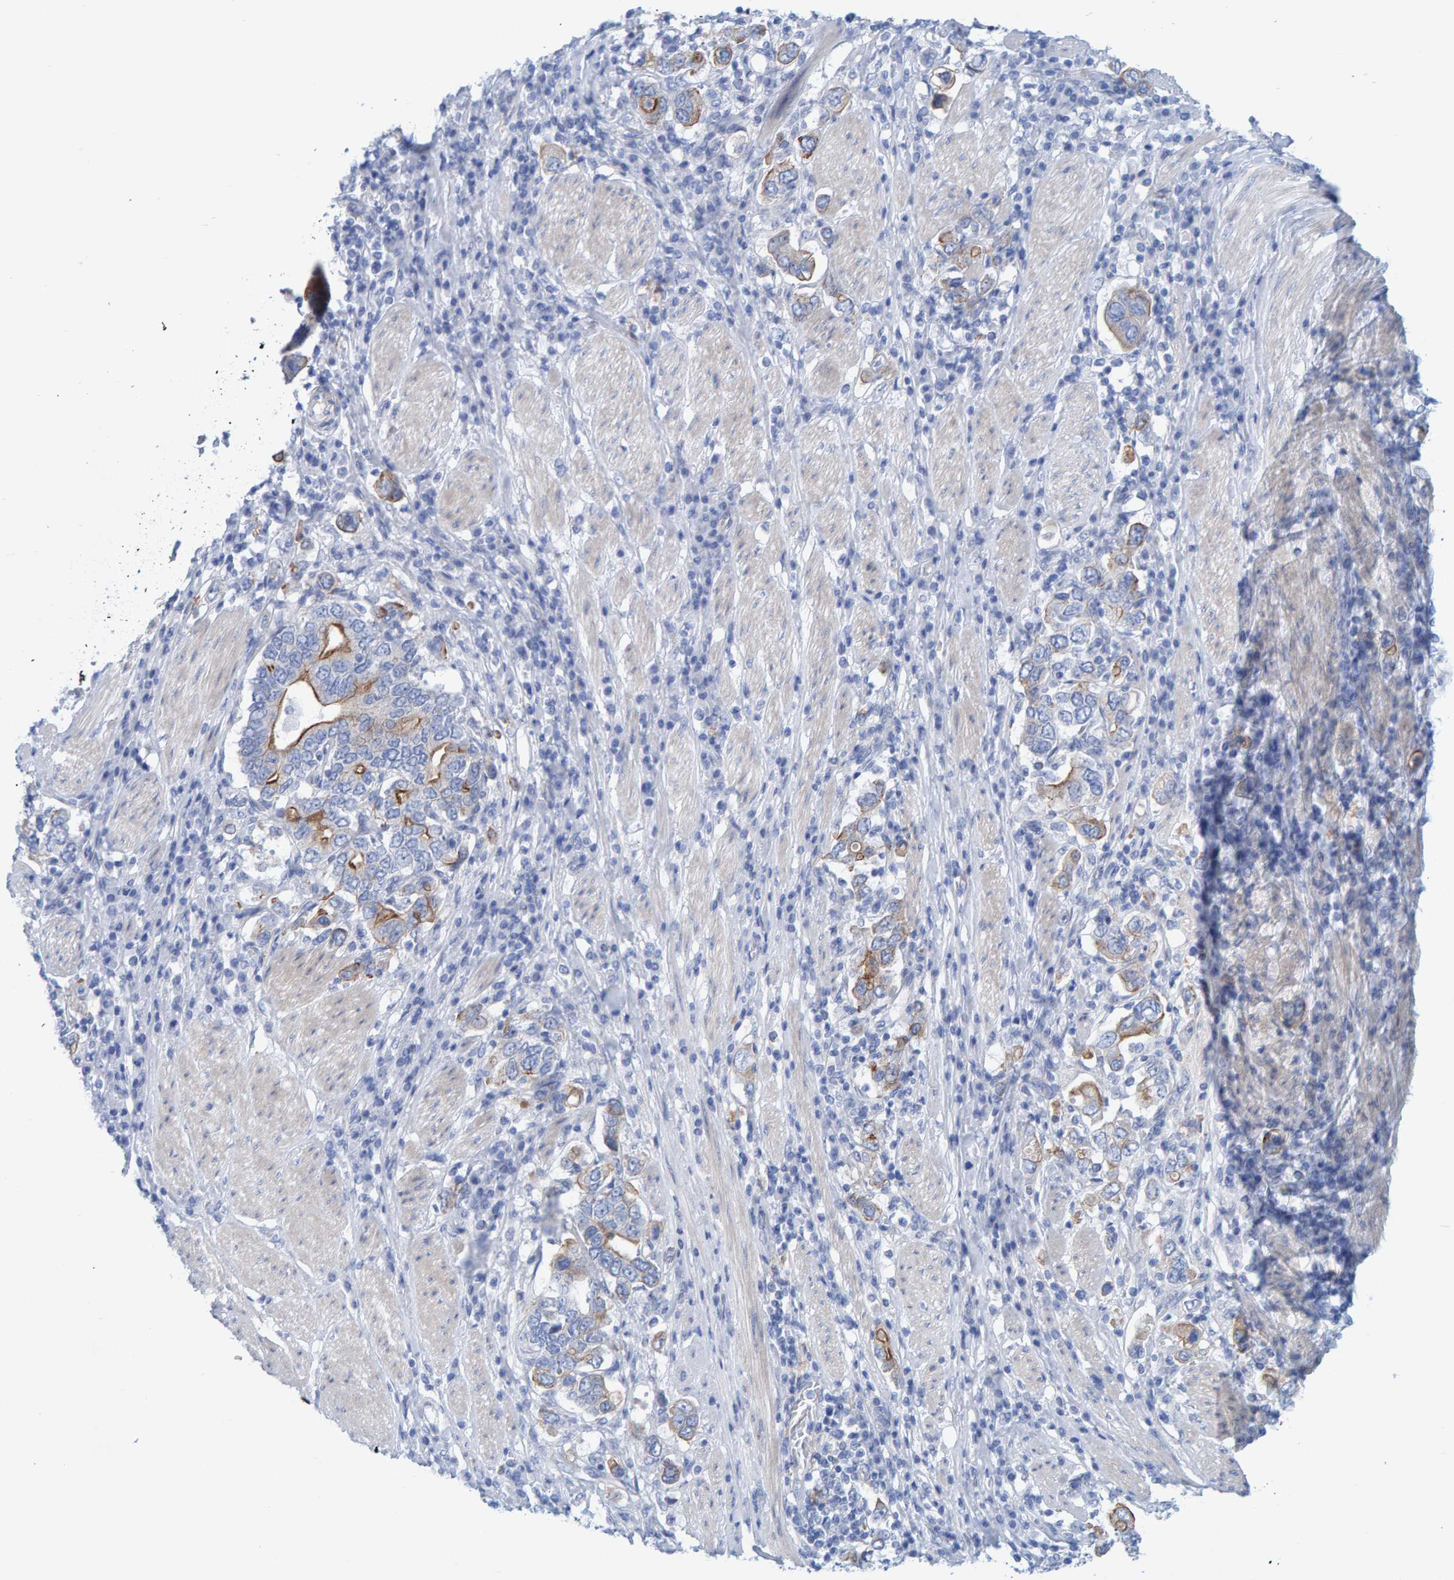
{"staining": {"intensity": "moderate", "quantity": "<25%", "location": "cytoplasmic/membranous"}, "tissue": "stomach cancer", "cell_type": "Tumor cells", "image_type": "cancer", "snomed": [{"axis": "morphology", "description": "Adenocarcinoma, NOS"}, {"axis": "topography", "description": "Stomach, upper"}], "caption": "The histopathology image displays immunohistochemical staining of stomach adenocarcinoma. There is moderate cytoplasmic/membranous positivity is identified in about <25% of tumor cells.", "gene": "JAKMIP3", "patient": {"sex": "male", "age": 62}}